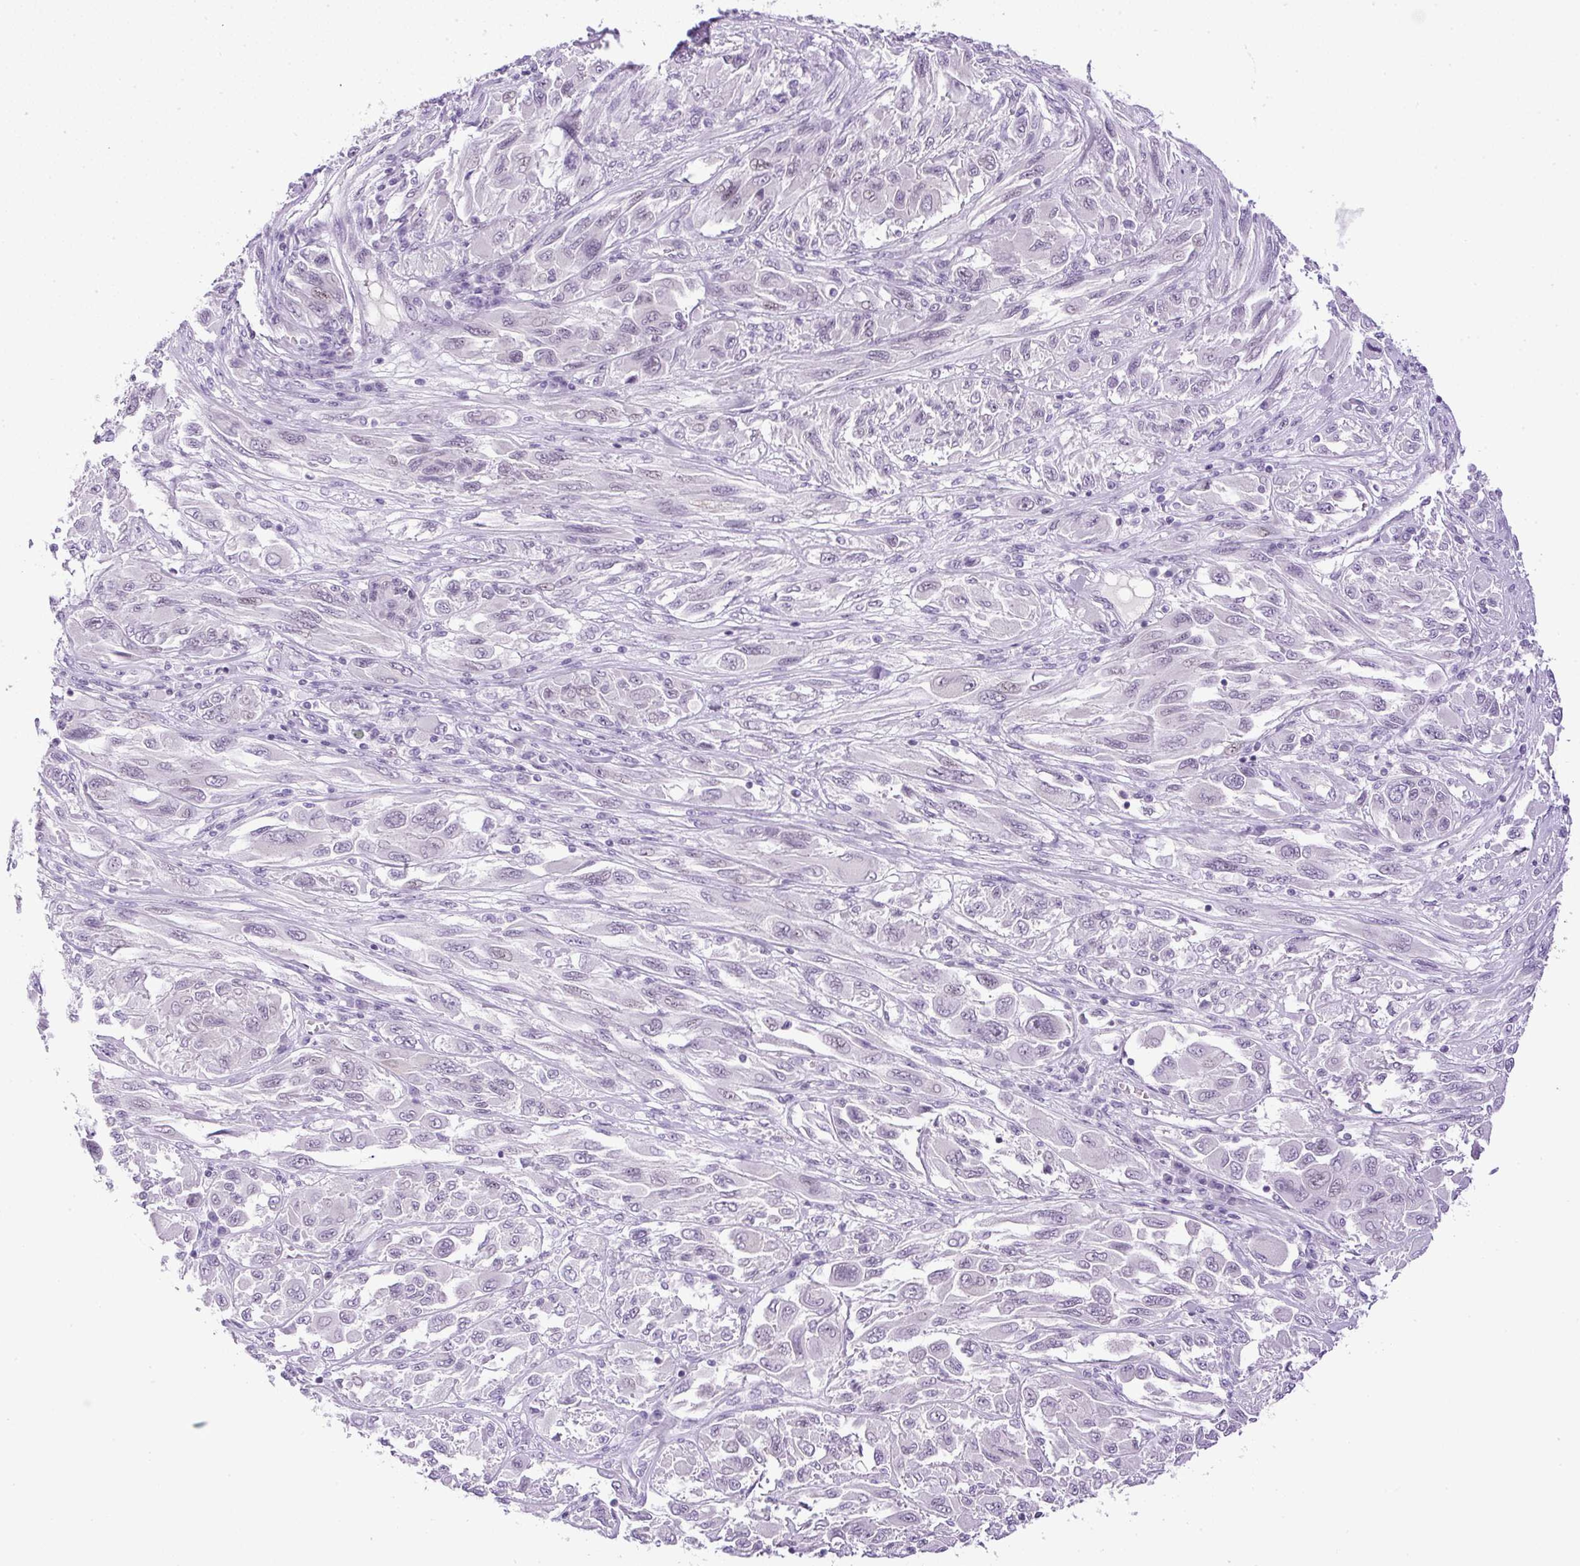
{"staining": {"intensity": "negative", "quantity": "none", "location": "none"}, "tissue": "melanoma", "cell_type": "Tumor cells", "image_type": "cancer", "snomed": [{"axis": "morphology", "description": "Malignant melanoma, NOS"}, {"axis": "topography", "description": "Skin"}], "caption": "Tumor cells show no significant protein expression in malignant melanoma.", "gene": "RHBDD2", "patient": {"sex": "female", "age": 91}}